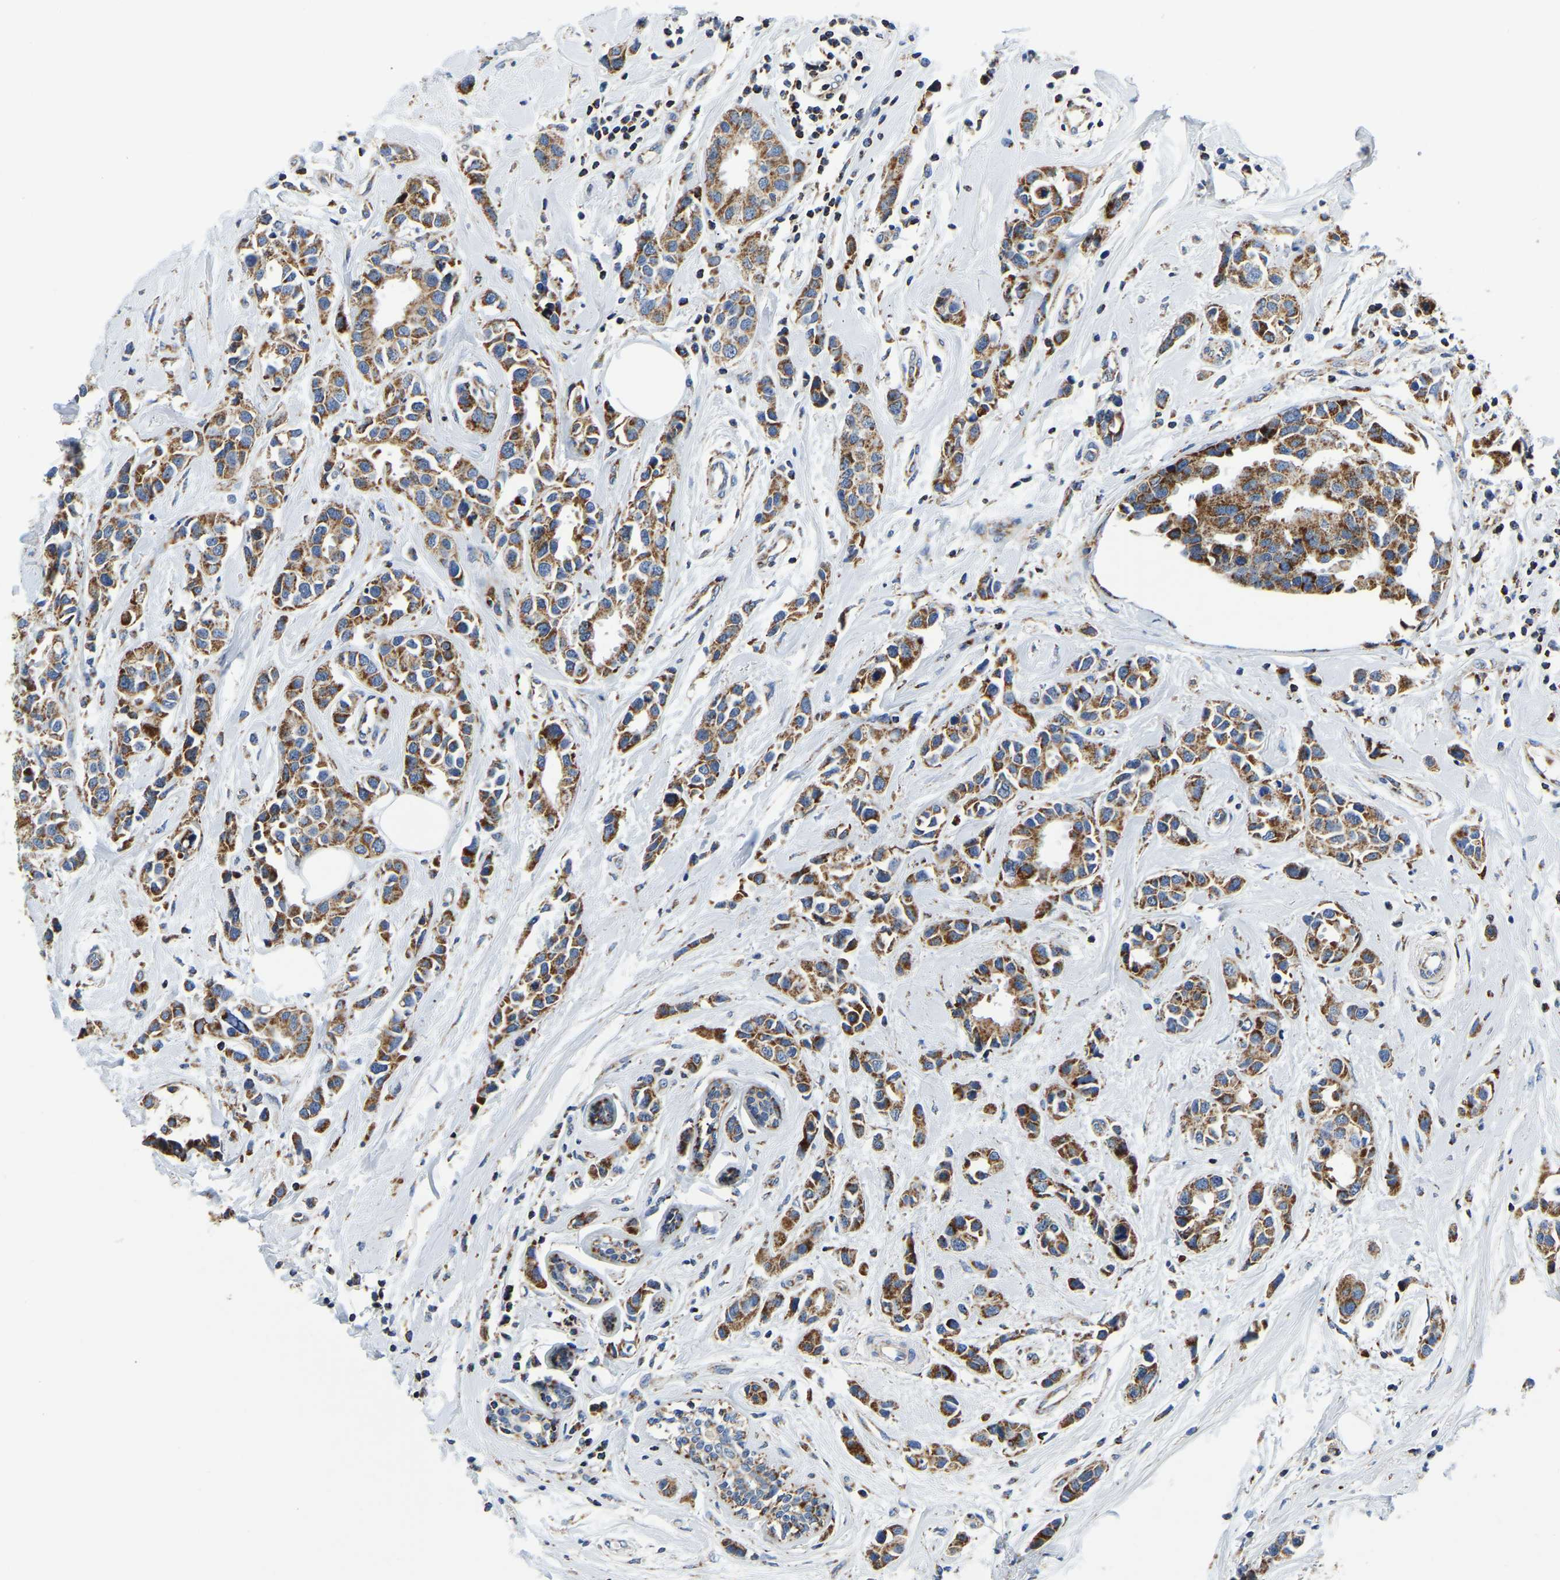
{"staining": {"intensity": "strong", "quantity": ">75%", "location": "cytoplasmic/membranous"}, "tissue": "breast cancer", "cell_type": "Tumor cells", "image_type": "cancer", "snomed": [{"axis": "morphology", "description": "Normal tissue, NOS"}, {"axis": "morphology", "description": "Duct carcinoma"}, {"axis": "topography", "description": "Breast"}], "caption": "Protein expression analysis of human breast cancer reveals strong cytoplasmic/membranous expression in about >75% of tumor cells.", "gene": "SFXN1", "patient": {"sex": "female", "age": 50}}